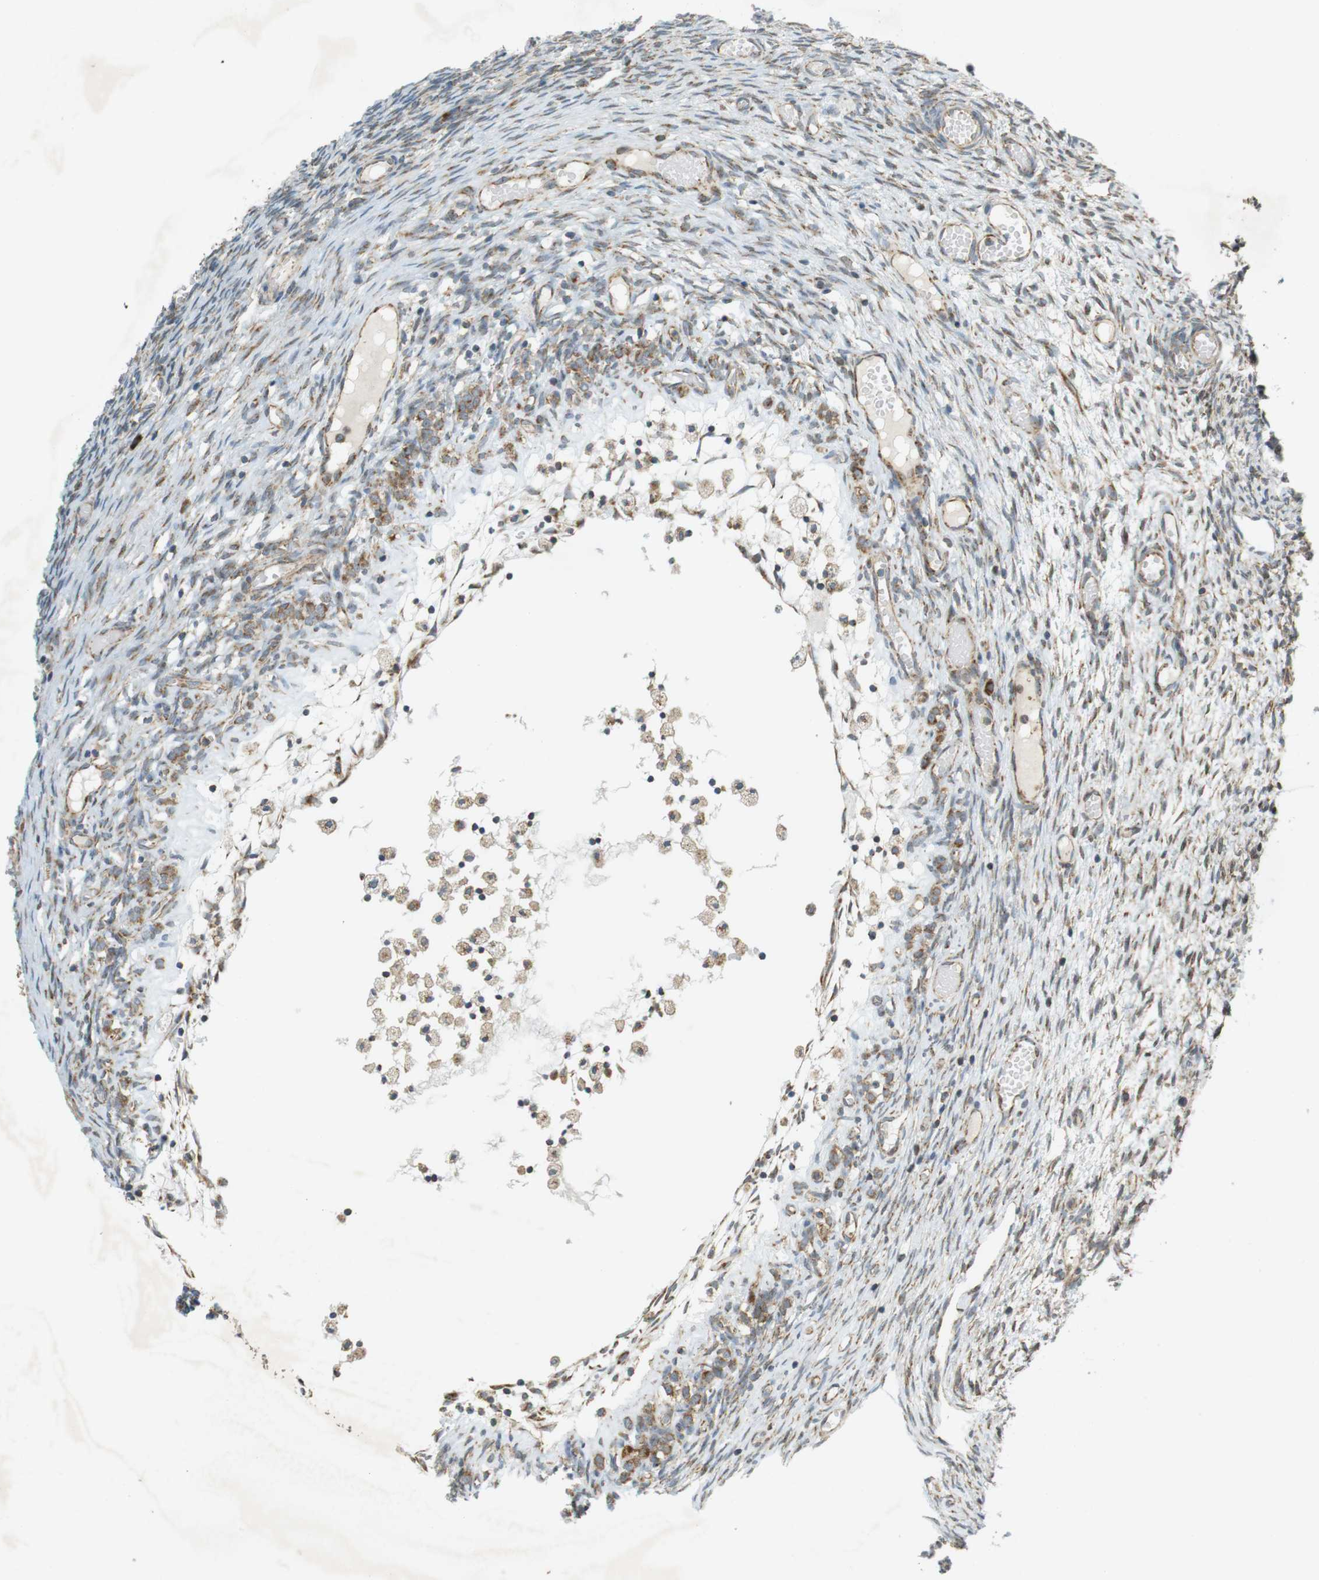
{"staining": {"intensity": "weak", "quantity": "25%-75%", "location": "cytoplasmic/membranous"}, "tissue": "ovary", "cell_type": "Ovarian stroma cells", "image_type": "normal", "snomed": [{"axis": "morphology", "description": "Normal tissue, NOS"}, {"axis": "topography", "description": "Ovary"}], "caption": "The image displays a brown stain indicating the presence of a protein in the cytoplasmic/membranous of ovarian stroma cells in ovary.", "gene": "SLC41A1", "patient": {"sex": "female", "age": 35}}